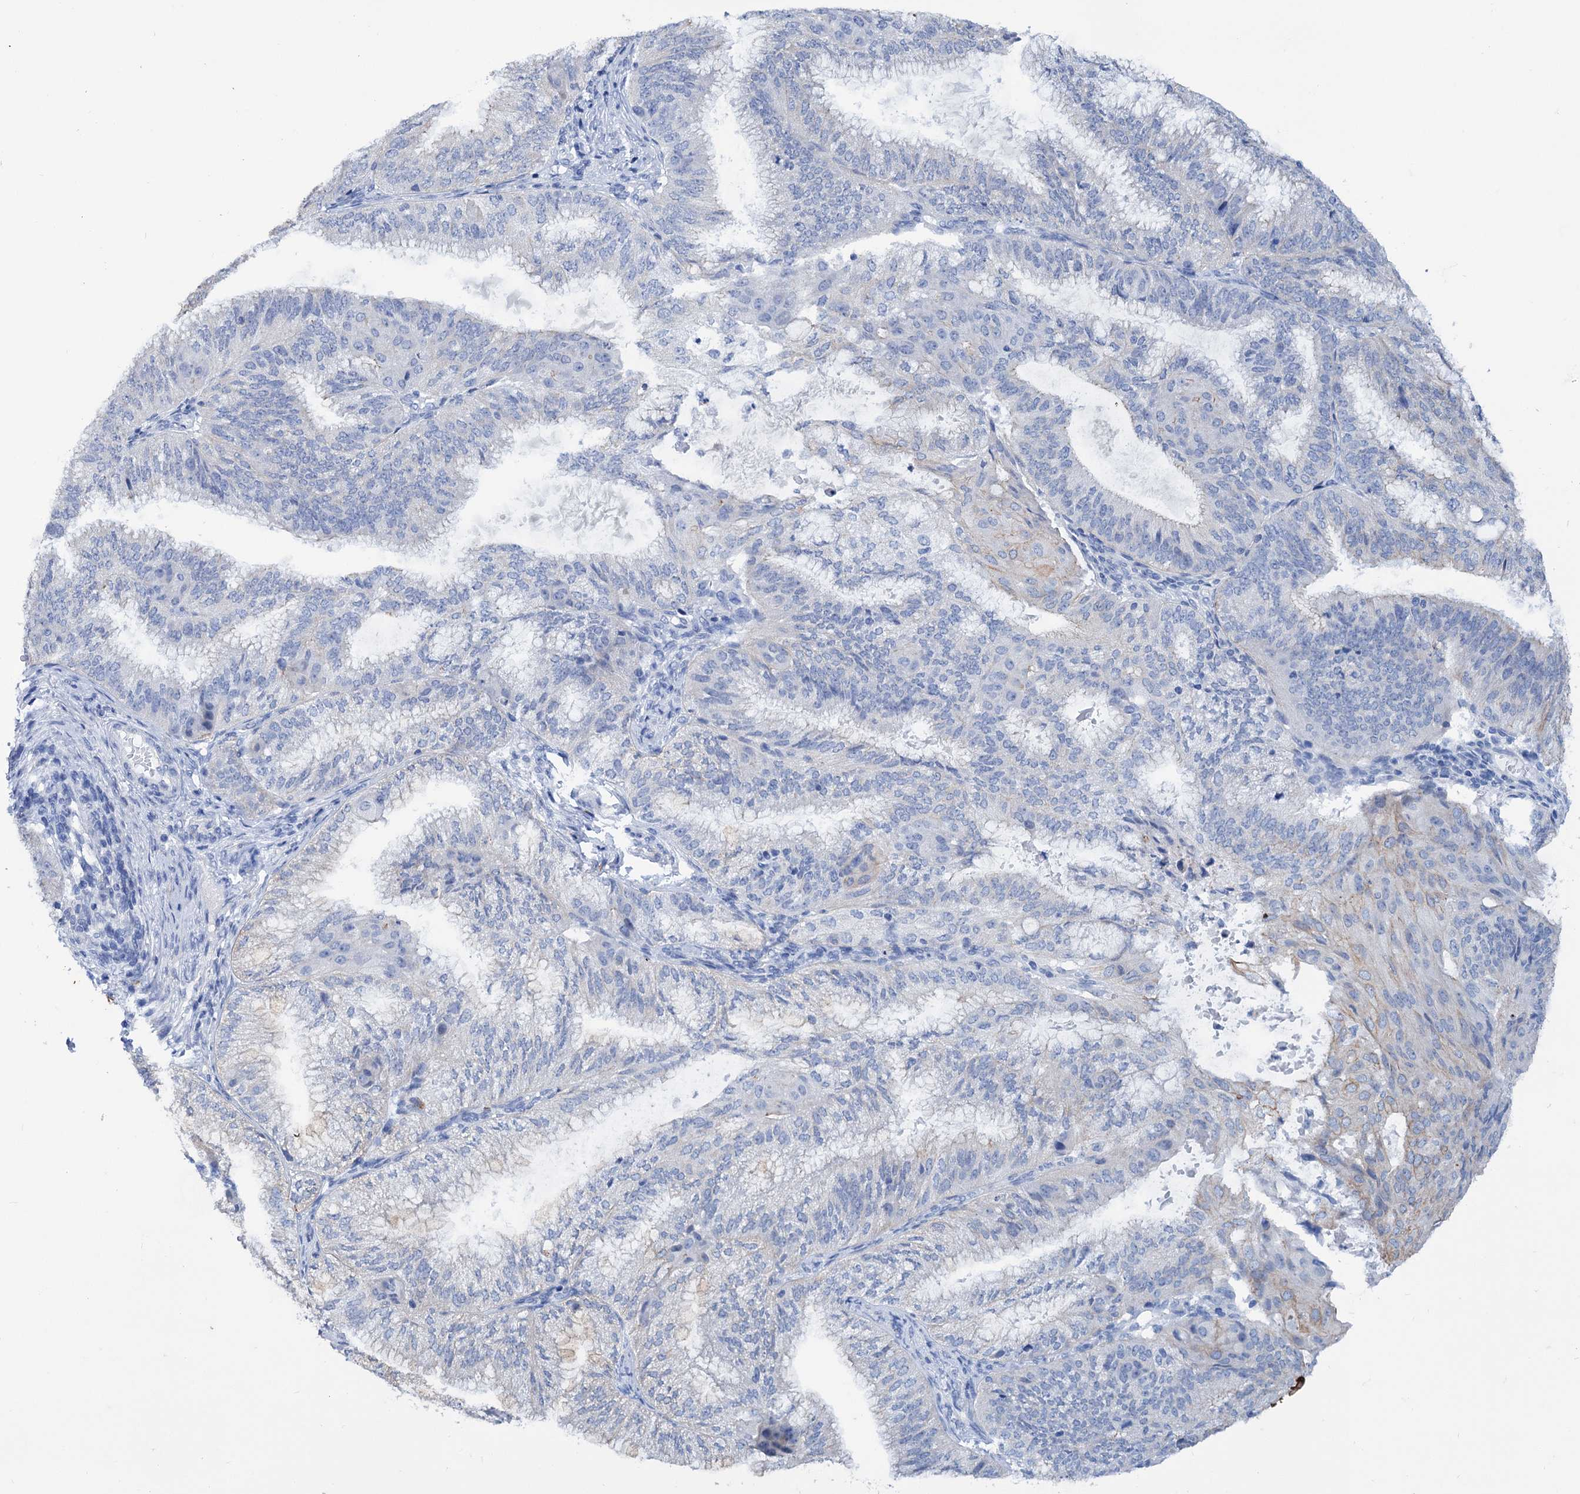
{"staining": {"intensity": "negative", "quantity": "none", "location": "none"}, "tissue": "endometrial cancer", "cell_type": "Tumor cells", "image_type": "cancer", "snomed": [{"axis": "morphology", "description": "Adenocarcinoma, NOS"}, {"axis": "topography", "description": "Endometrium"}], "caption": "Photomicrograph shows no protein expression in tumor cells of adenocarcinoma (endometrial) tissue.", "gene": "FAAP20", "patient": {"sex": "female", "age": 49}}